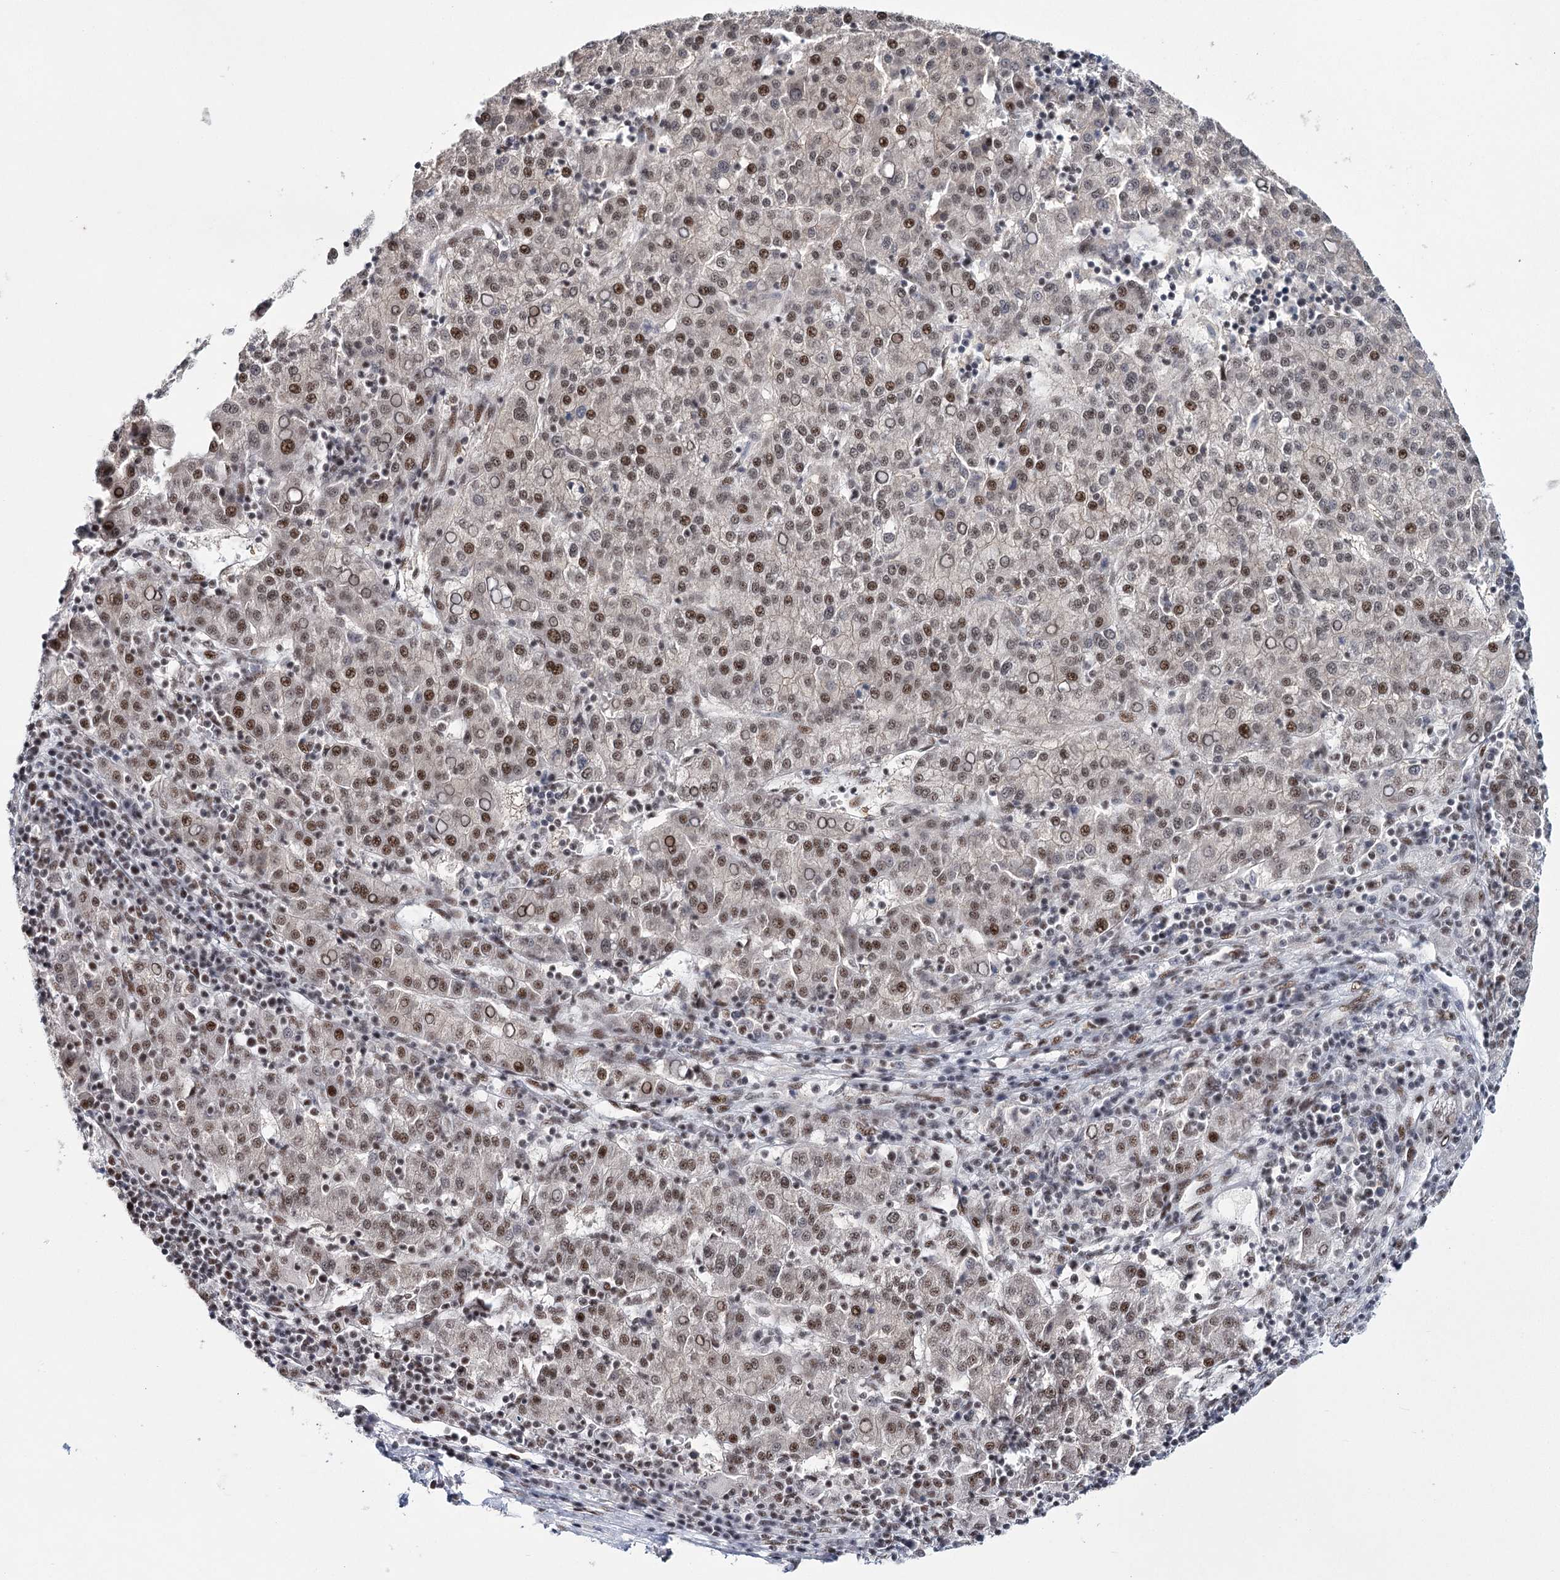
{"staining": {"intensity": "moderate", "quantity": ">75%", "location": "nuclear"}, "tissue": "liver cancer", "cell_type": "Tumor cells", "image_type": "cancer", "snomed": [{"axis": "morphology", "description": "Carcinoma, Hepatocellular, NOS"}, {"axis": "topography", "description": "Liver"}], "caption": "High-magnification brightfield microscopy of liver cancer (hepatocellular carcinoma) stained with DAB (brown) and counterstained with hematoxylin (blue). tumor cells exhibit moderate nuclear expression is appreciated in approximately>75% of cells.", "gene": "SCAF8", "patient": {"sex": "female", "age": 58}}